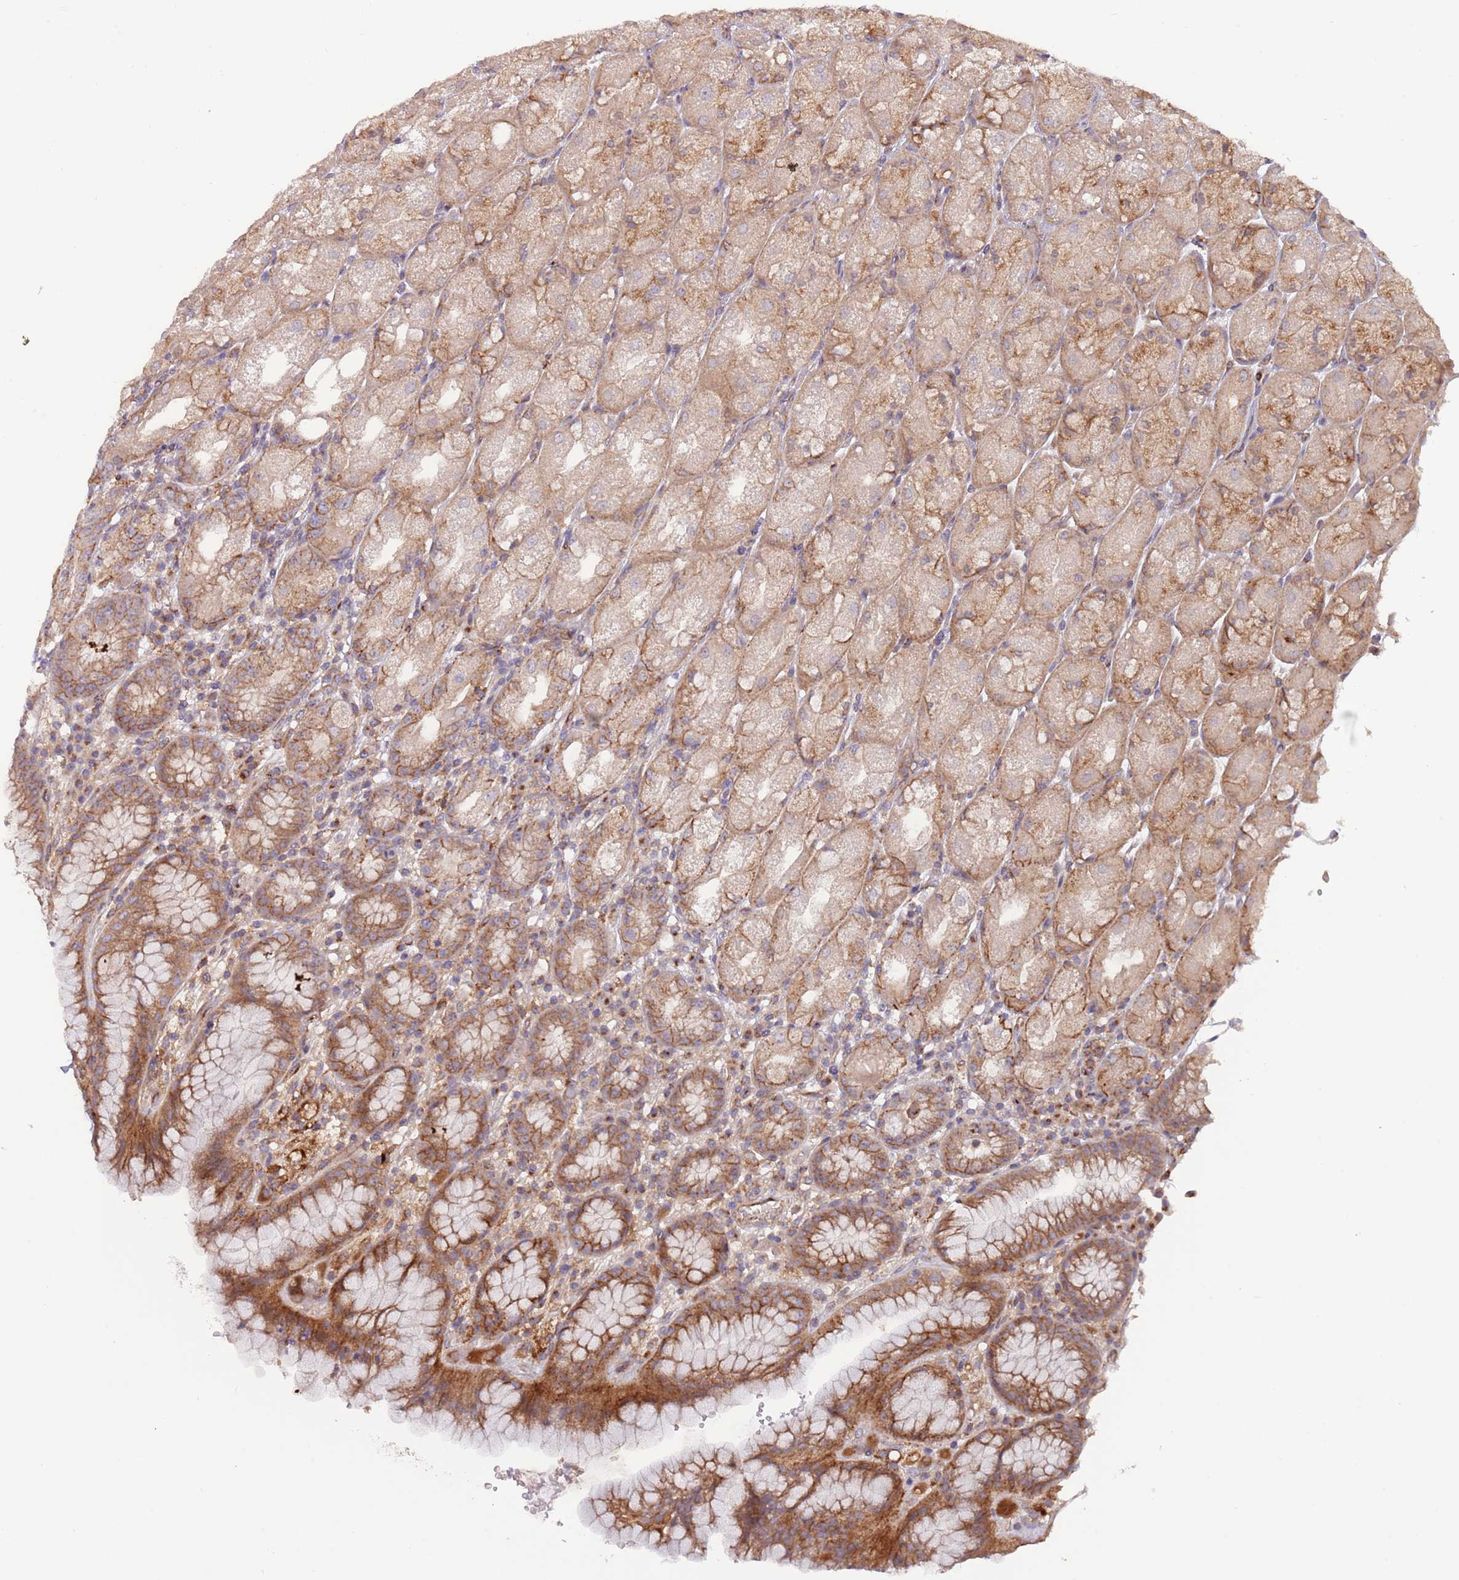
{"staining": {"intensity": "moderate", "quantity": ">75%", "location": "cytoplasmic/membranous"}, "tissue": "stomach", "cell_type": "Glandular cells", "image_type": "normal", "snomed": [{"axis": "morphology", "description": "Normal tissue, NOS"}, {"axis": "topography", "description": "Stomach, upper"}], "caption": "High-power microscopy captured an IHC image of normal stomach, revealing moderate cytoplasmic/membranous positivity in about >75% of glandular cells.", "gene": "BTBD7", "patient": {"sex": "male", "age": 52}}